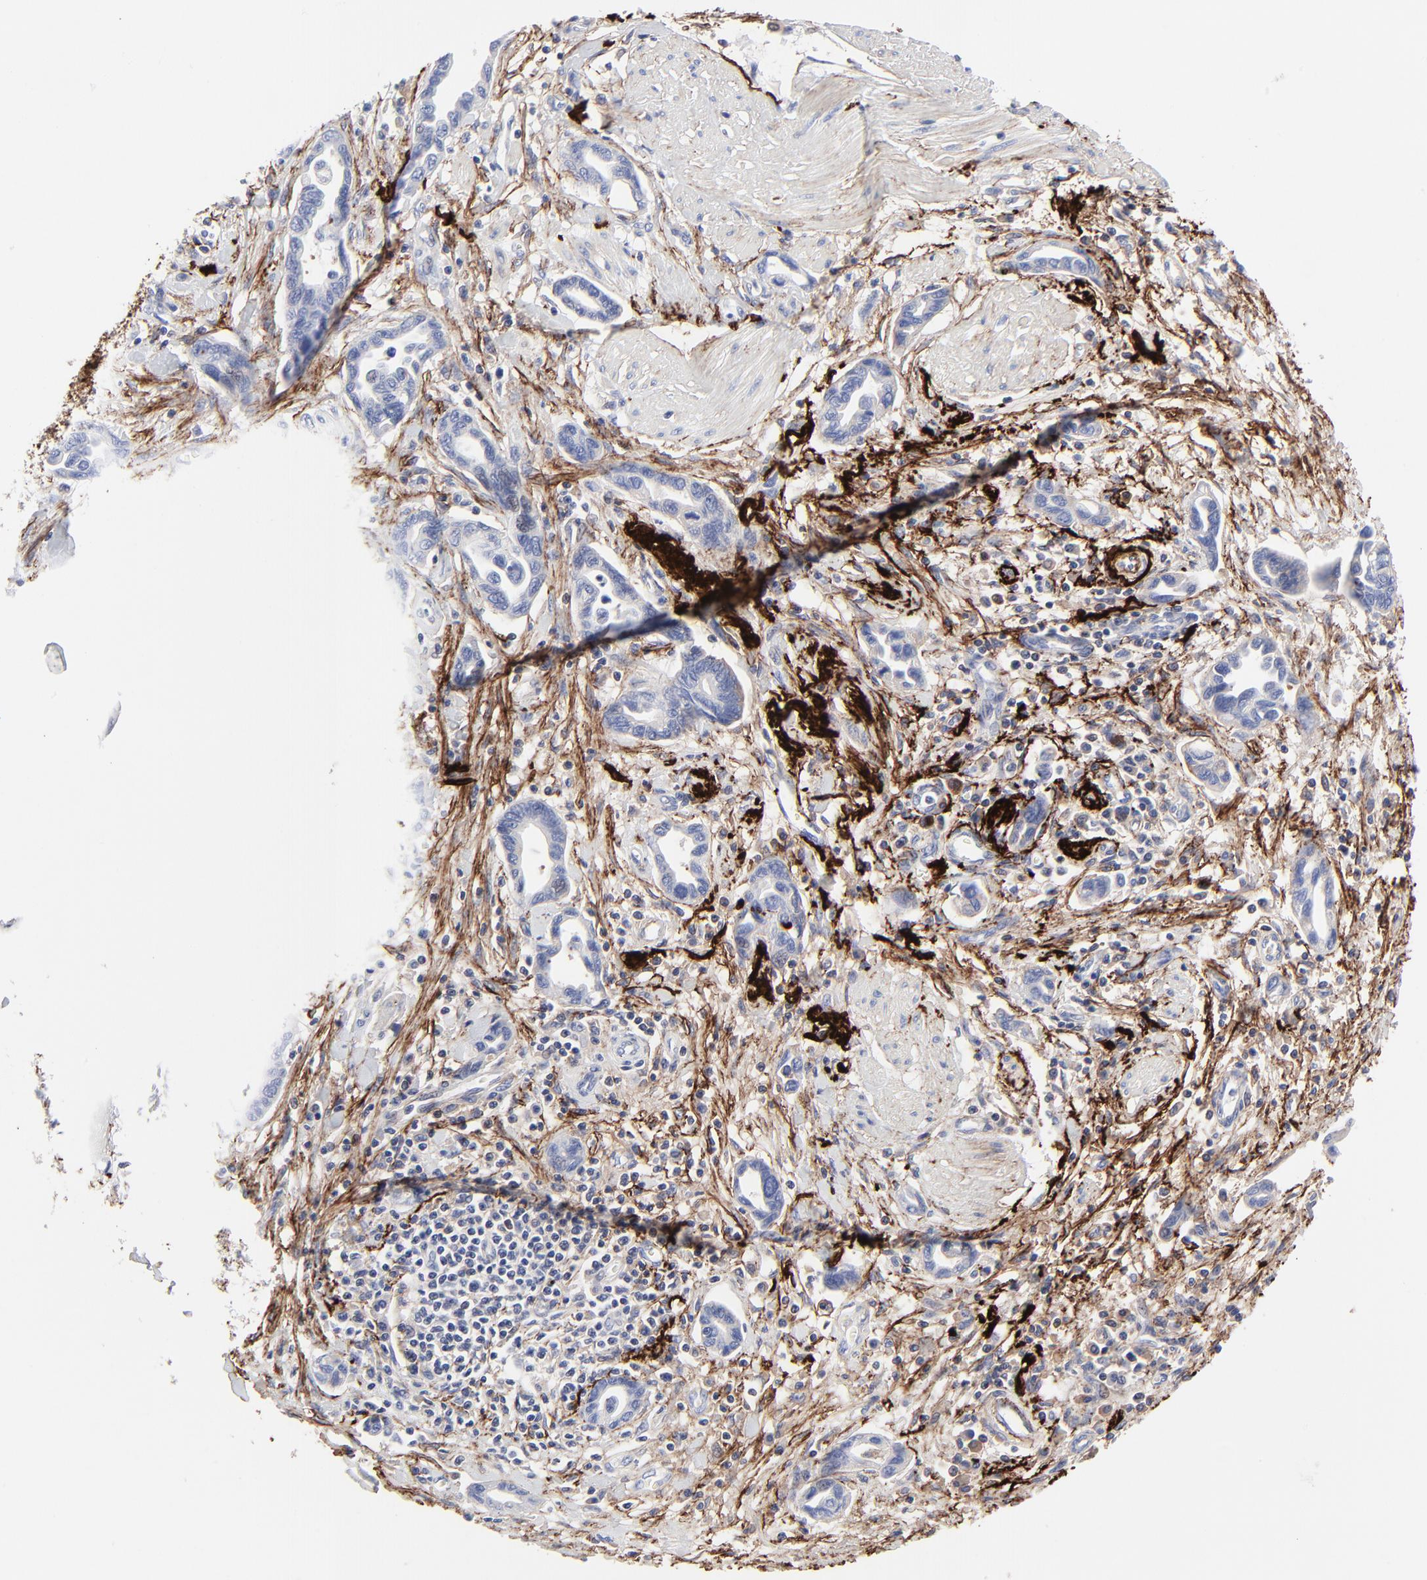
{"staining": {"intensity": "negative", "quantity": "none", "location": "none"}, "tissue": "pancreatic cancer", "cell_type": "Tumor cells", "image_type": "cancer", "snomed": [{"axis": "morphology", "description": "Adenocarcinoma, NOS"}, {"axis": "topography", "description": "Pancreas"}], "caption": "Photomicrograph shows no protein staining in tumor cells of pancreatic cancer (adenocarcinoma) tissue. The staining is performed using DAB (3,3'-diaminobenzidine) brown chromogen with nuclei counter-stained in using hematoxylin.", "gene": "FBLN2", "patient": {"sex": "female", "age": 57}}